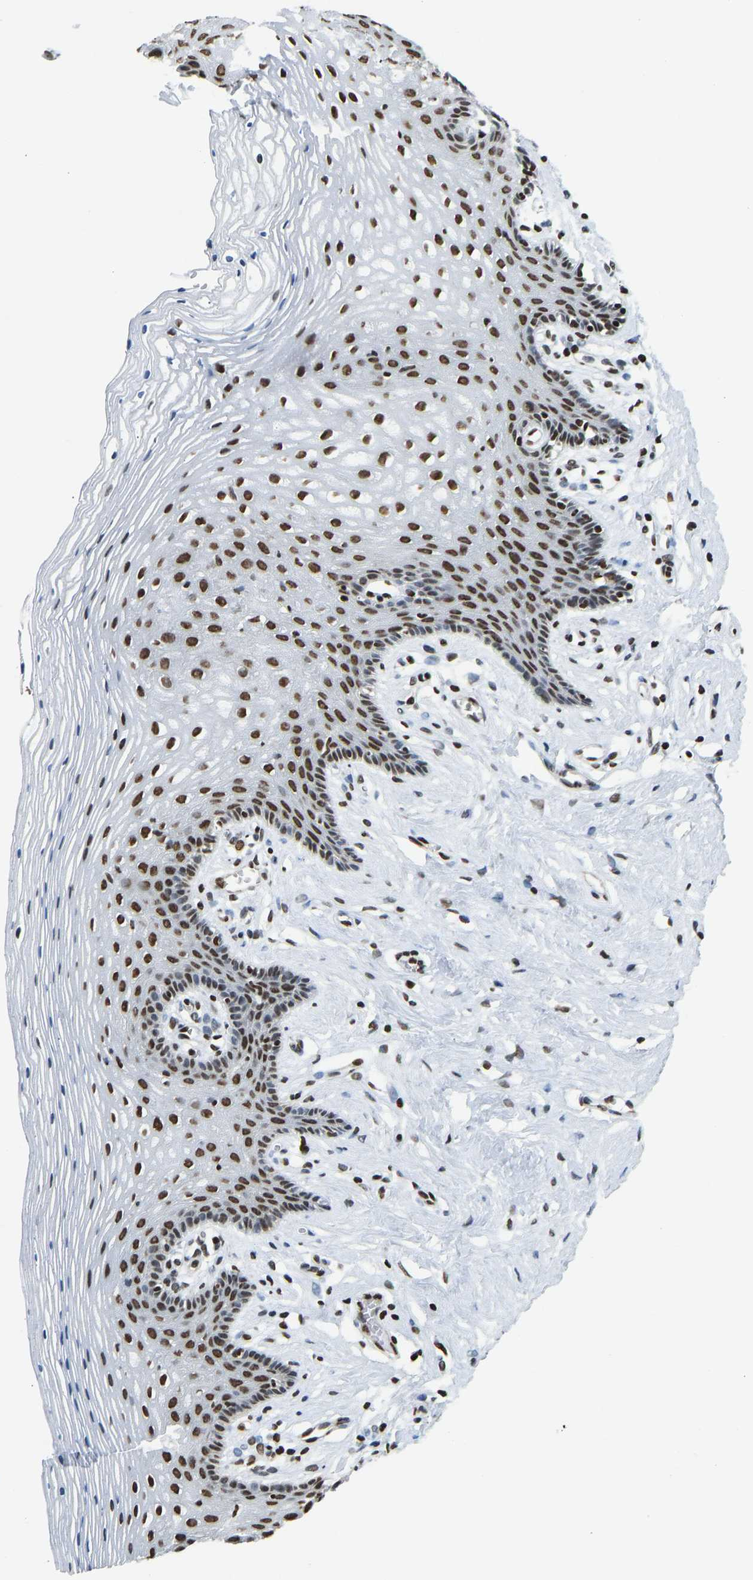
{"staining": {"intensity": "strong", "quantity": ">75%", "location": "nuclear"}, "tissue": "vagina", "cell_type": "Squamous epithelial cells", "image_type": "normal", "snomed": [{"axis": "morphology", "description": "Normal tissue, NOS"}, {"axis": "topography", "description": "Vagina"}], "caption": "Strong nuclear positivity is seen in approximately >75% of squamous epithelial cells in unremarkable vagina. Ihc stains the protein in brown and the nuclei are stained blue.", "gene": "ZSCAN20", "patient": {"sex": "female", "age": 32}}